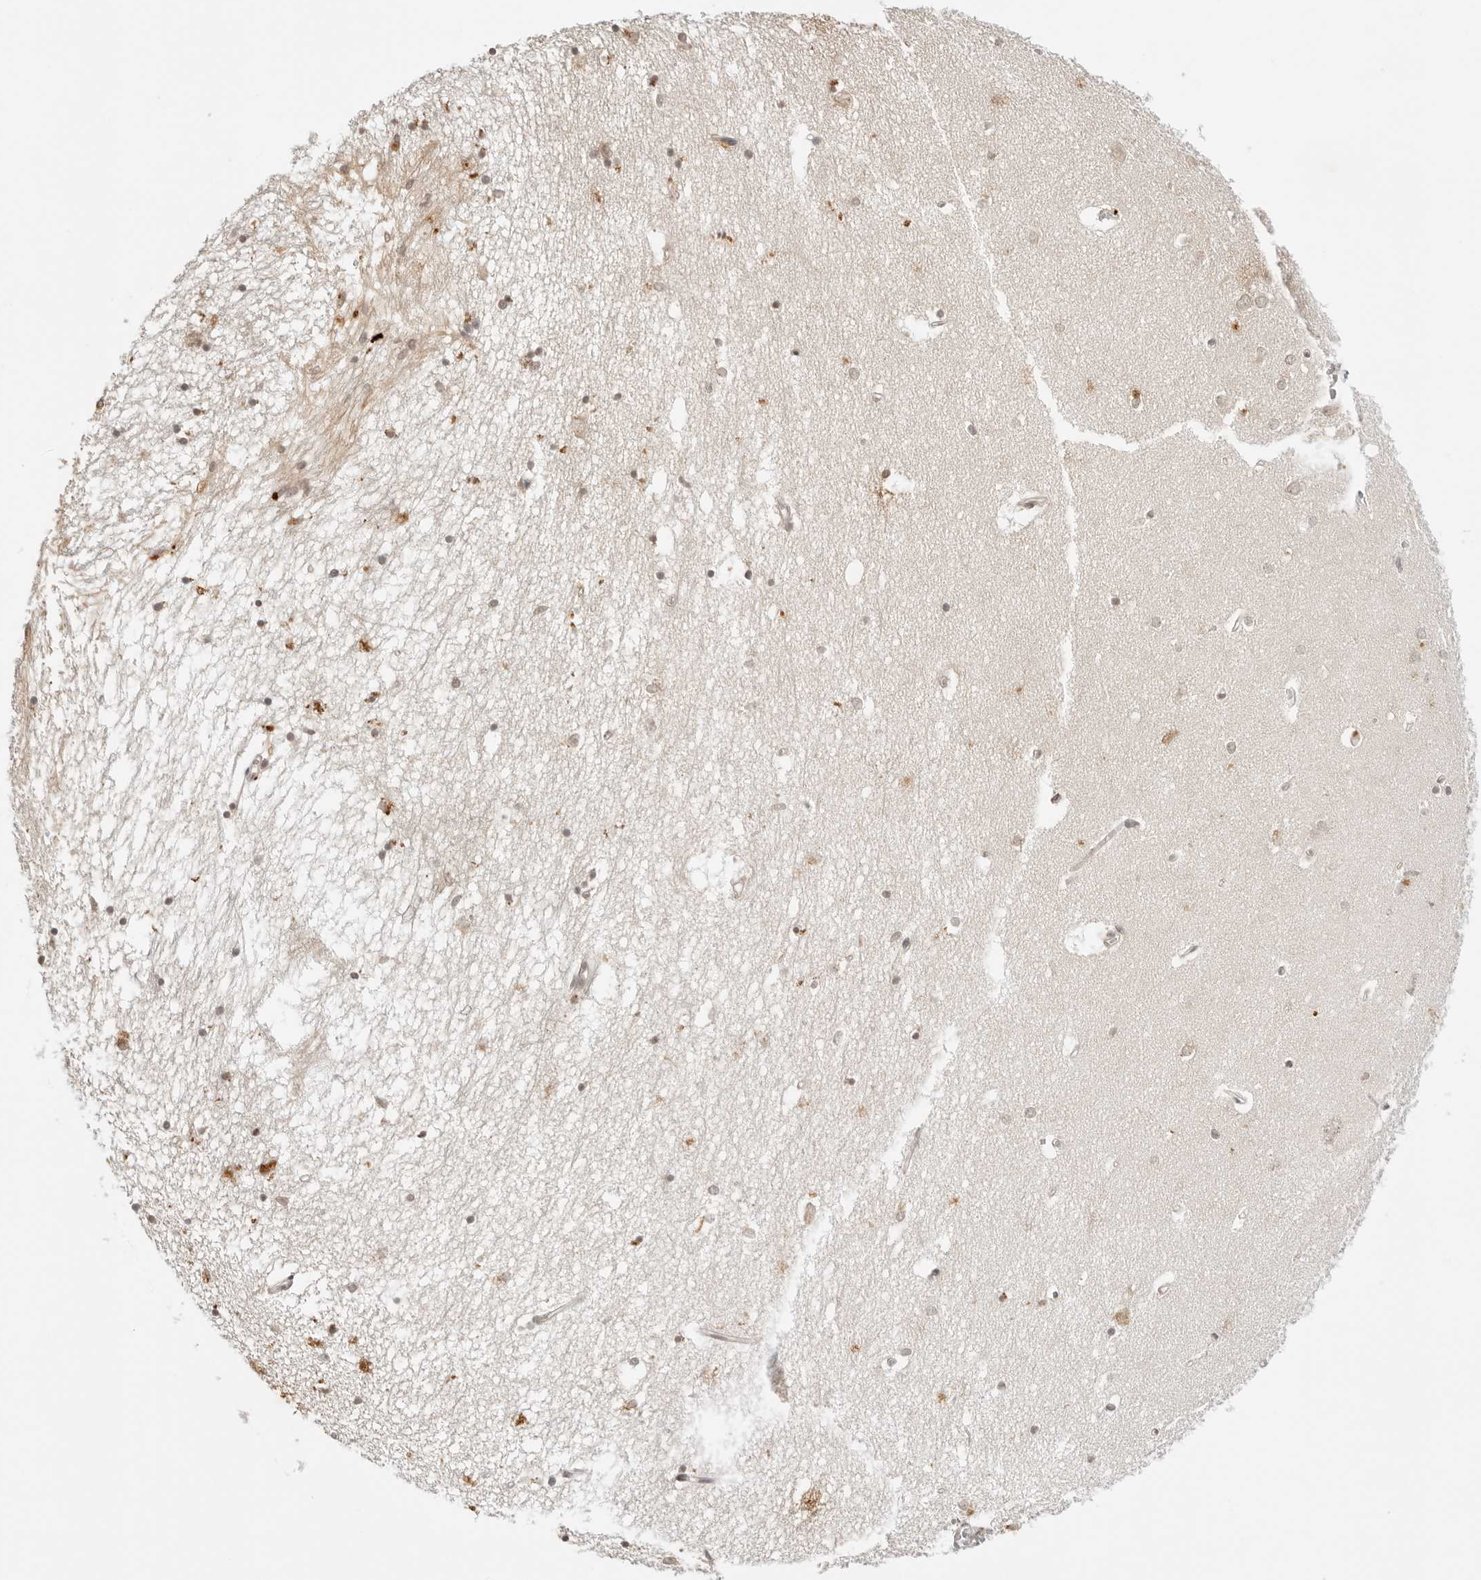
{"staining": {"intensity": "weak", "quantity": ">75%", "location": "cytoplasmic/membranous,nuclear"}, "tissue": "hippocampus", "cell_type": "Glial cells", "image_type": "normal", "snomed": [{"axis": "morphology", "description": "Normal tissue, NOS"}, {"axis": "topography", "description": "Hippocampus"}], "caption": "High-magnification brightfield microscopy of normal hippocampus stained with DAB (brown) and counterstained with hematoxylin (blue). glial cells exhibit weak cytoplasmic/membranous,nuclear positivity is appreciated in approximately>75% of cells.", "gene": "GPR34", "patient": {"sex": "male", "age": 70}}